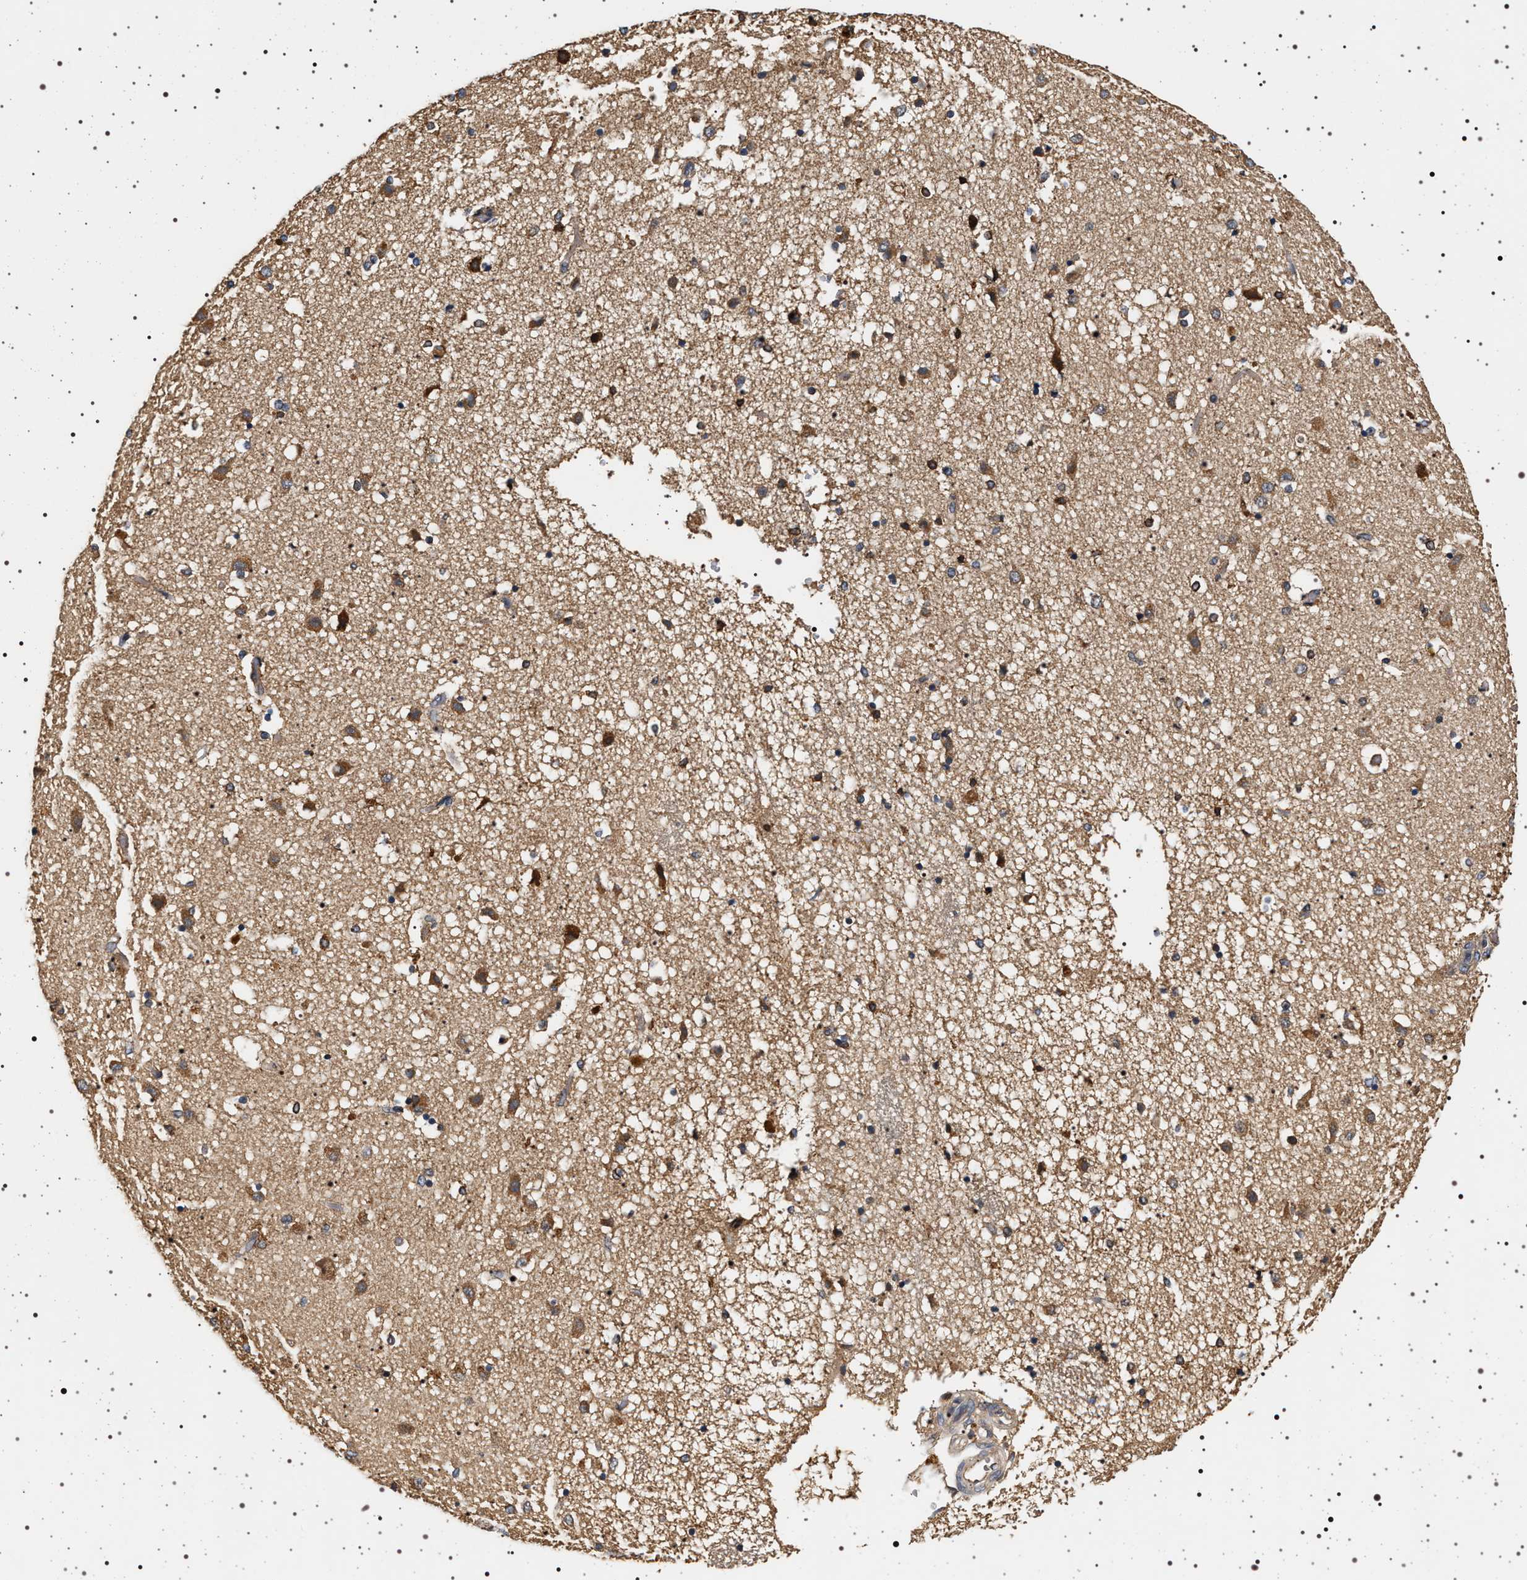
{"staining": {"intensity": "weak", "quantity": ">75%", "location": "cytoplasmic/membranous"}, "tissue": "caudate", "cell_type": "Glial cells", "image_type": "normal", "snomed": [{"axis": "morphology", "description": "Normal tissue, NOS"}, {"axis": "topography", "description": "Lateral ventricle wall"}], "caption": "A brown stain highlights weak cytoplasmic/membranous expression of a protein in glial cells of normal caudate.", "gene": "DCBLD2", "patient": {"sex": "male", "age": 70}}